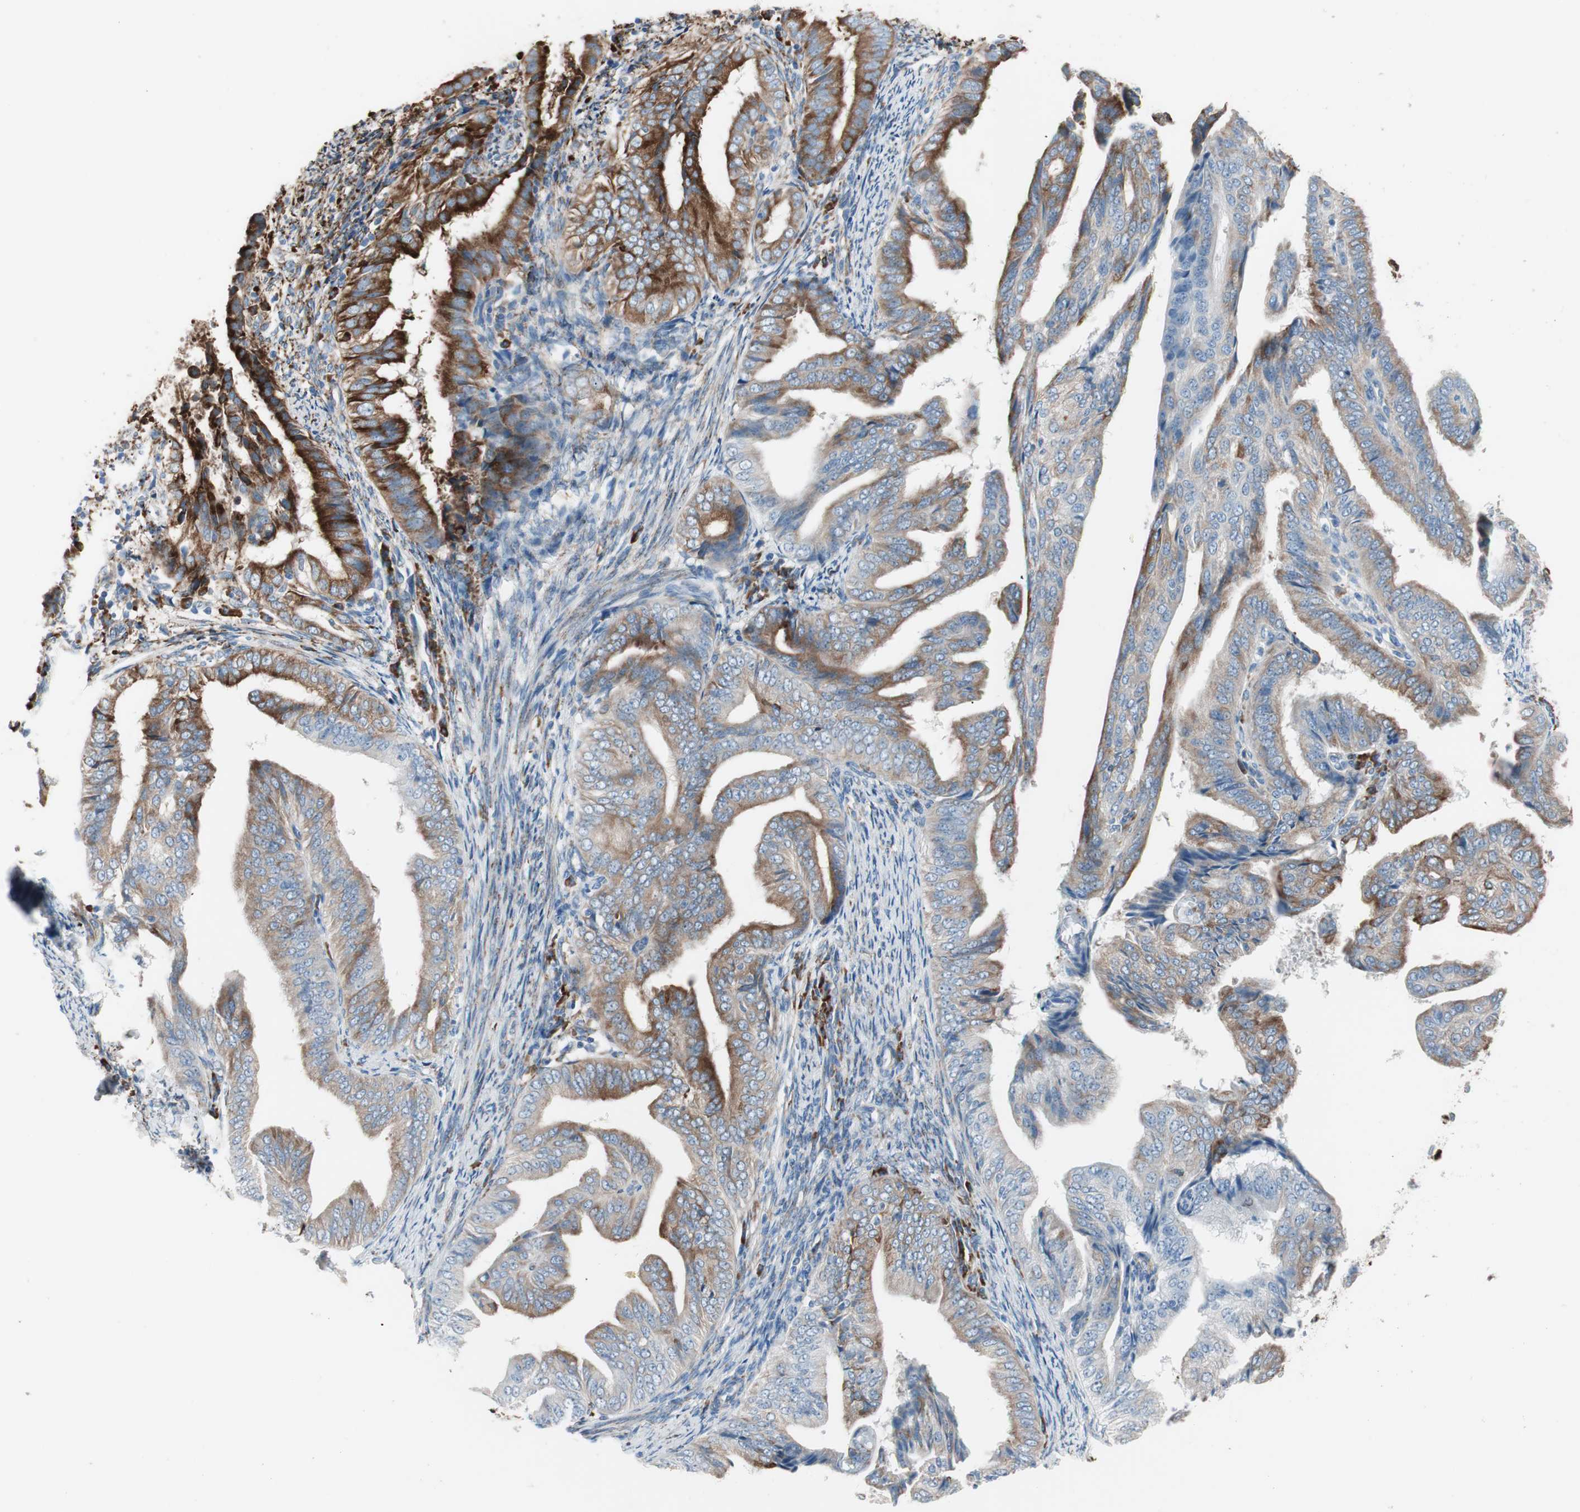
{"staining": {"intensity": "moderate", "quantity": "25%-75%", "location": "cytoplasmic/membranous"}, "tissue": "endometrial cancer", "cell_type": "Tumor cells", "image_type": "cancer", "snomed": [{"axis": "morphology", "description": "Adenocarcinoma, NOS"}, {"axis": "topography", "description": "Endometrium"}], "caption": "Endometrial cancer (adenocarcinoma) stained for a protein (brown) exhibits moderate cytoplasmic/membranous positive staining in about 25%-75% of tumor cells.", "gene": "P4HTM", "patient": {"sex": "female", "age": 58}}